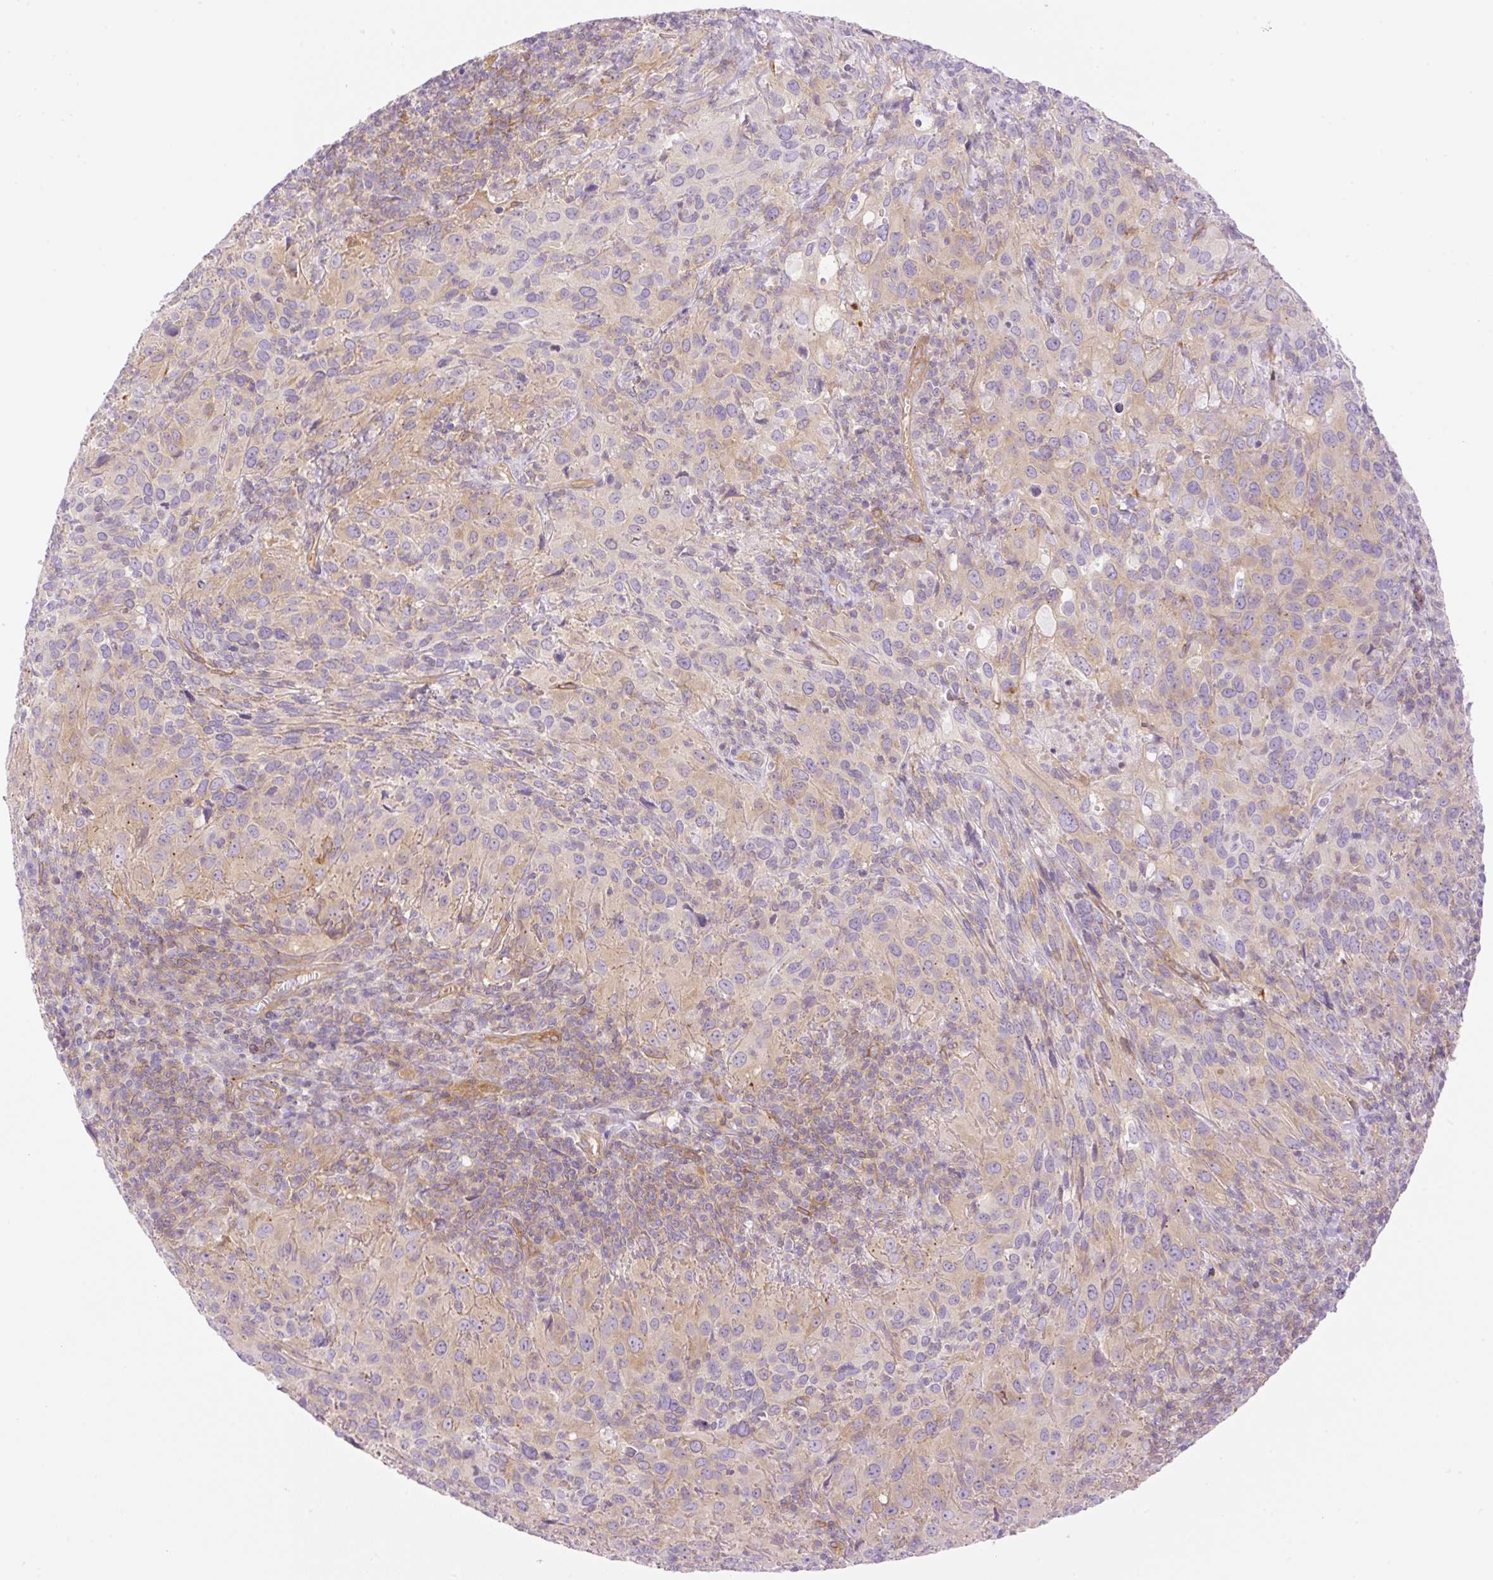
{"staining": {"intensity": "moderate", "quantity": "25%-75%", "location": "cytoplasmic/membranous"}, "tissue": "cervical cancer", "cell_type": "Tumor cells", "image_type": "cancer", "snomed": [{"axis": "morphology", "description": "Squamous cell carcinoma, NOS"}, {"axis": "topography", "description": "Cervix"}], "caption": "Cervical squamous cell carcinoma stained for a protein reveals moderate cytoplasmic/membranous positivity in tumor cells.", "gene": "EHD3", "patient": {"sex": "female", "age": 51}}